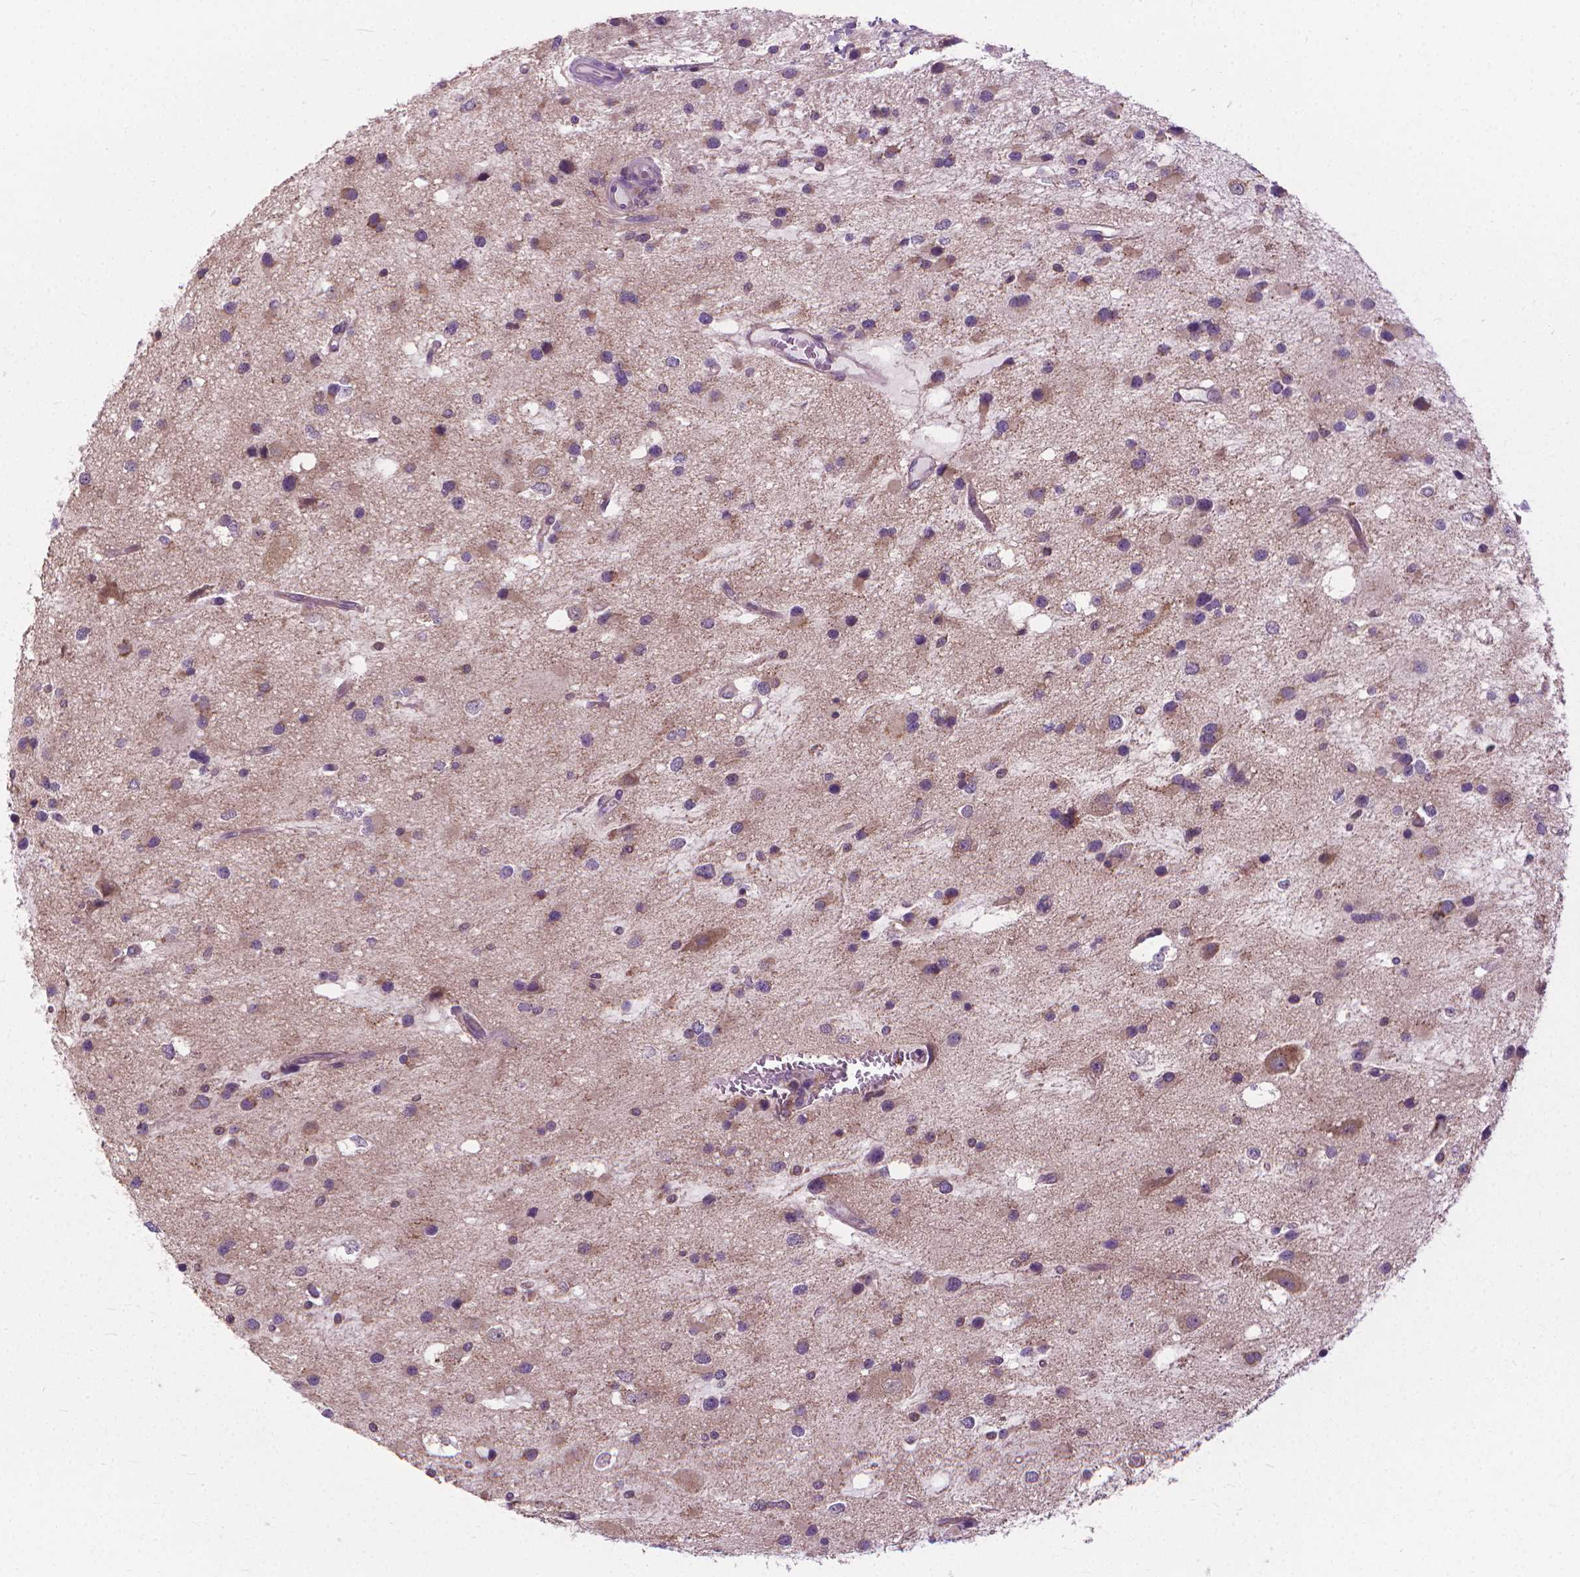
{"staining": {"intensity": "weak", "quantity": "25%-75%", "location": "cytoplasmic/membranous"}, "tissue": "glioma", "cell_type": "Tumor cells", "image_type": "cancer", "snomed": [{"axis": "morphology", "description": "Glioma, malignant, Low grade"}, {"axis": "topography", "description": "Brain"}], "caption": "Weak cytoplasmic/membranous positivity is identified in about 25%-75% of tumor cells in malignant glioma (low-grade).", "gene": "NUDT1", "patient": {"sex": "female", "age": 32}}